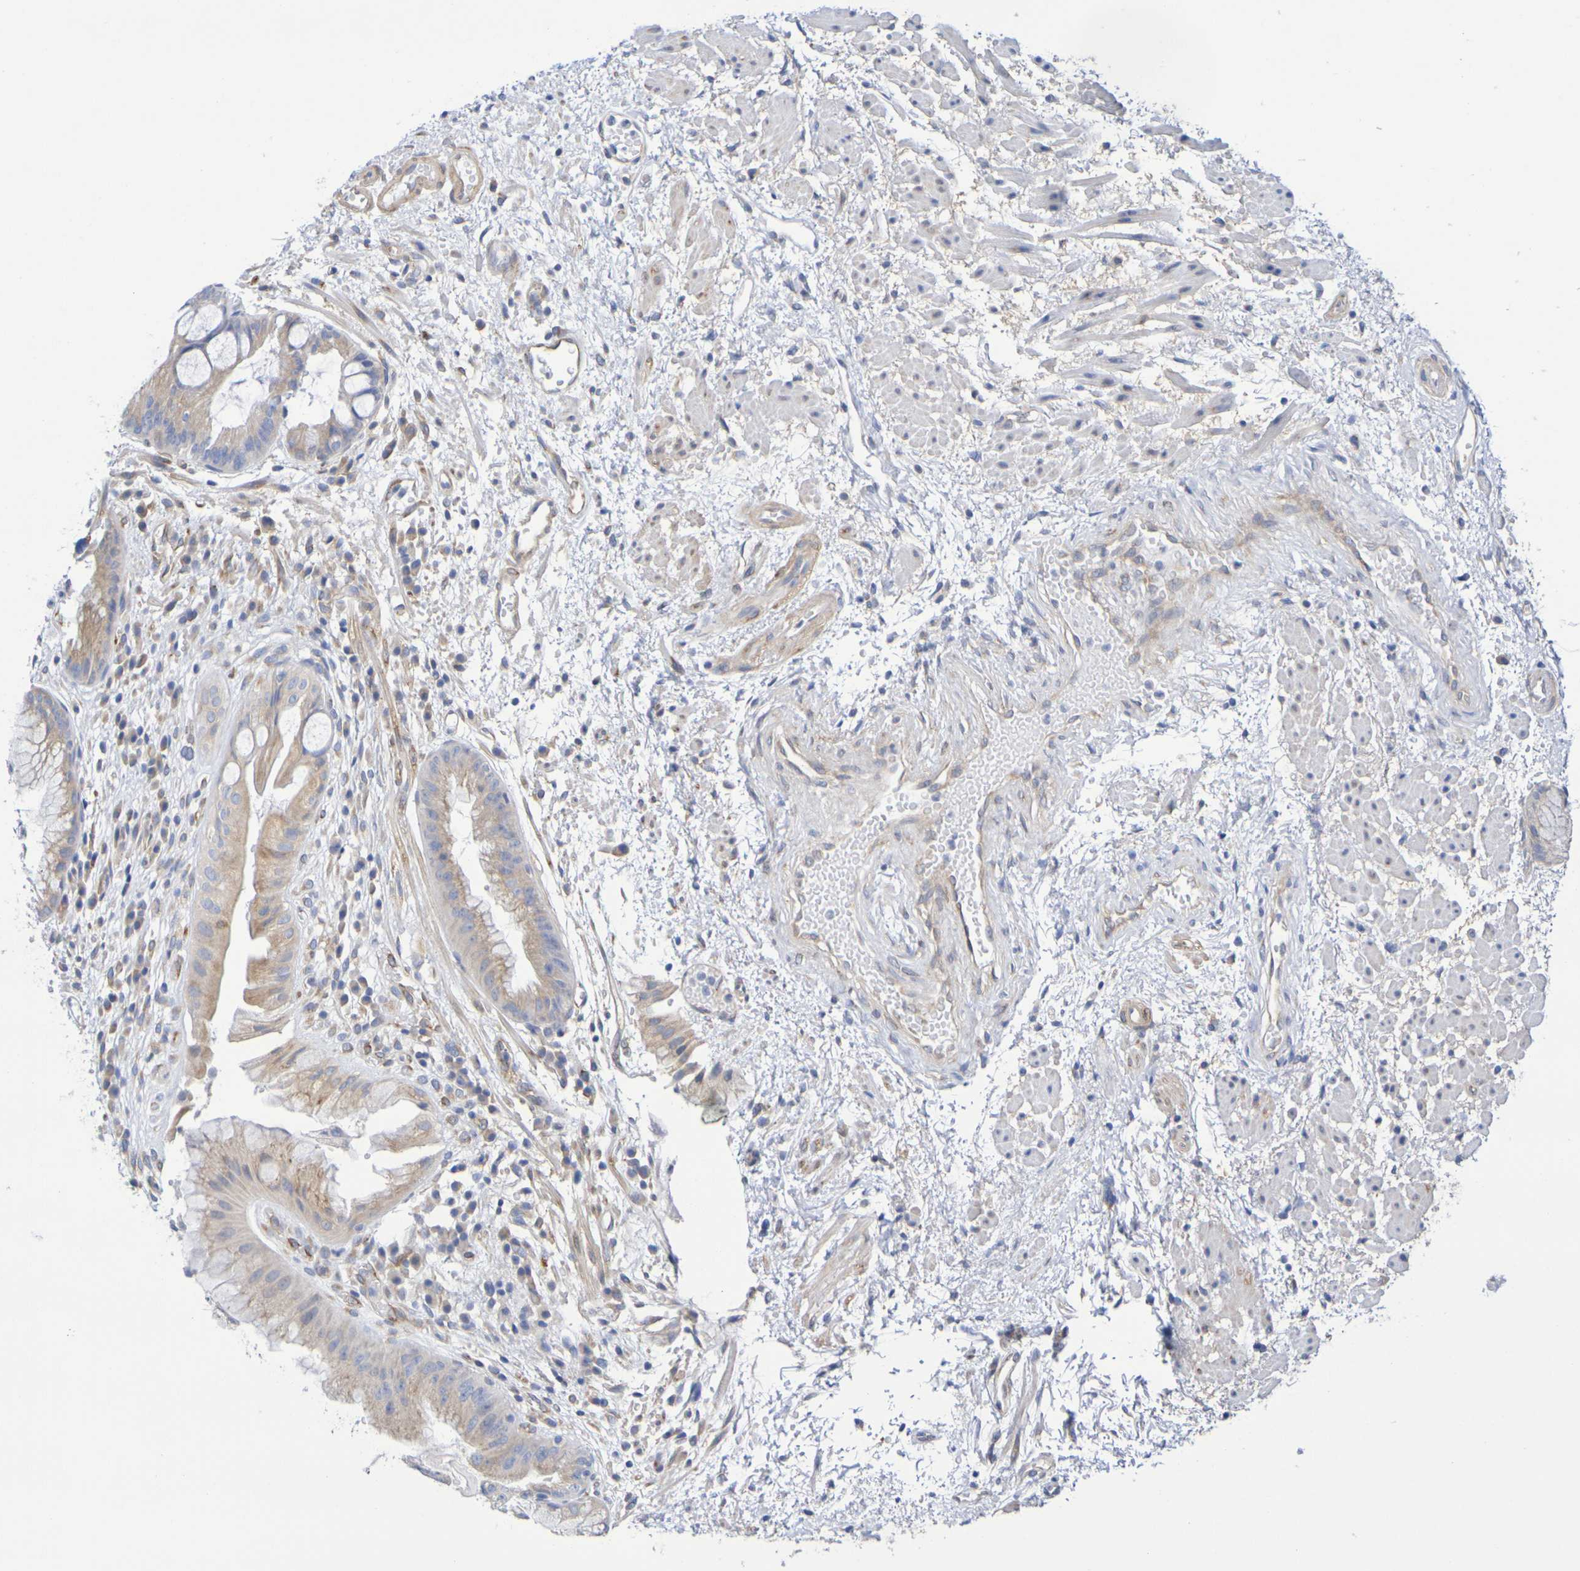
{"staining": {"intensity": "weak", "quantity": ">75%", "location": "cytoplasmic/membranous"}, "tissue": "stomach", "cell_type": "Glandular cells", "image_type": "normal", "snomed": [{"axis": "morphology", "description": "Normal tissue, NOS"}, {"axis": "topography", "description": "Stomach, upper"}], "caption": "IHC (DAB) staining of benign human stomach displays weak cytoplasmic/membranous protein staining in about >75% of glandular cells.", "gene": "TMCC3", "patient": {"sex": "male", "age": 72}}